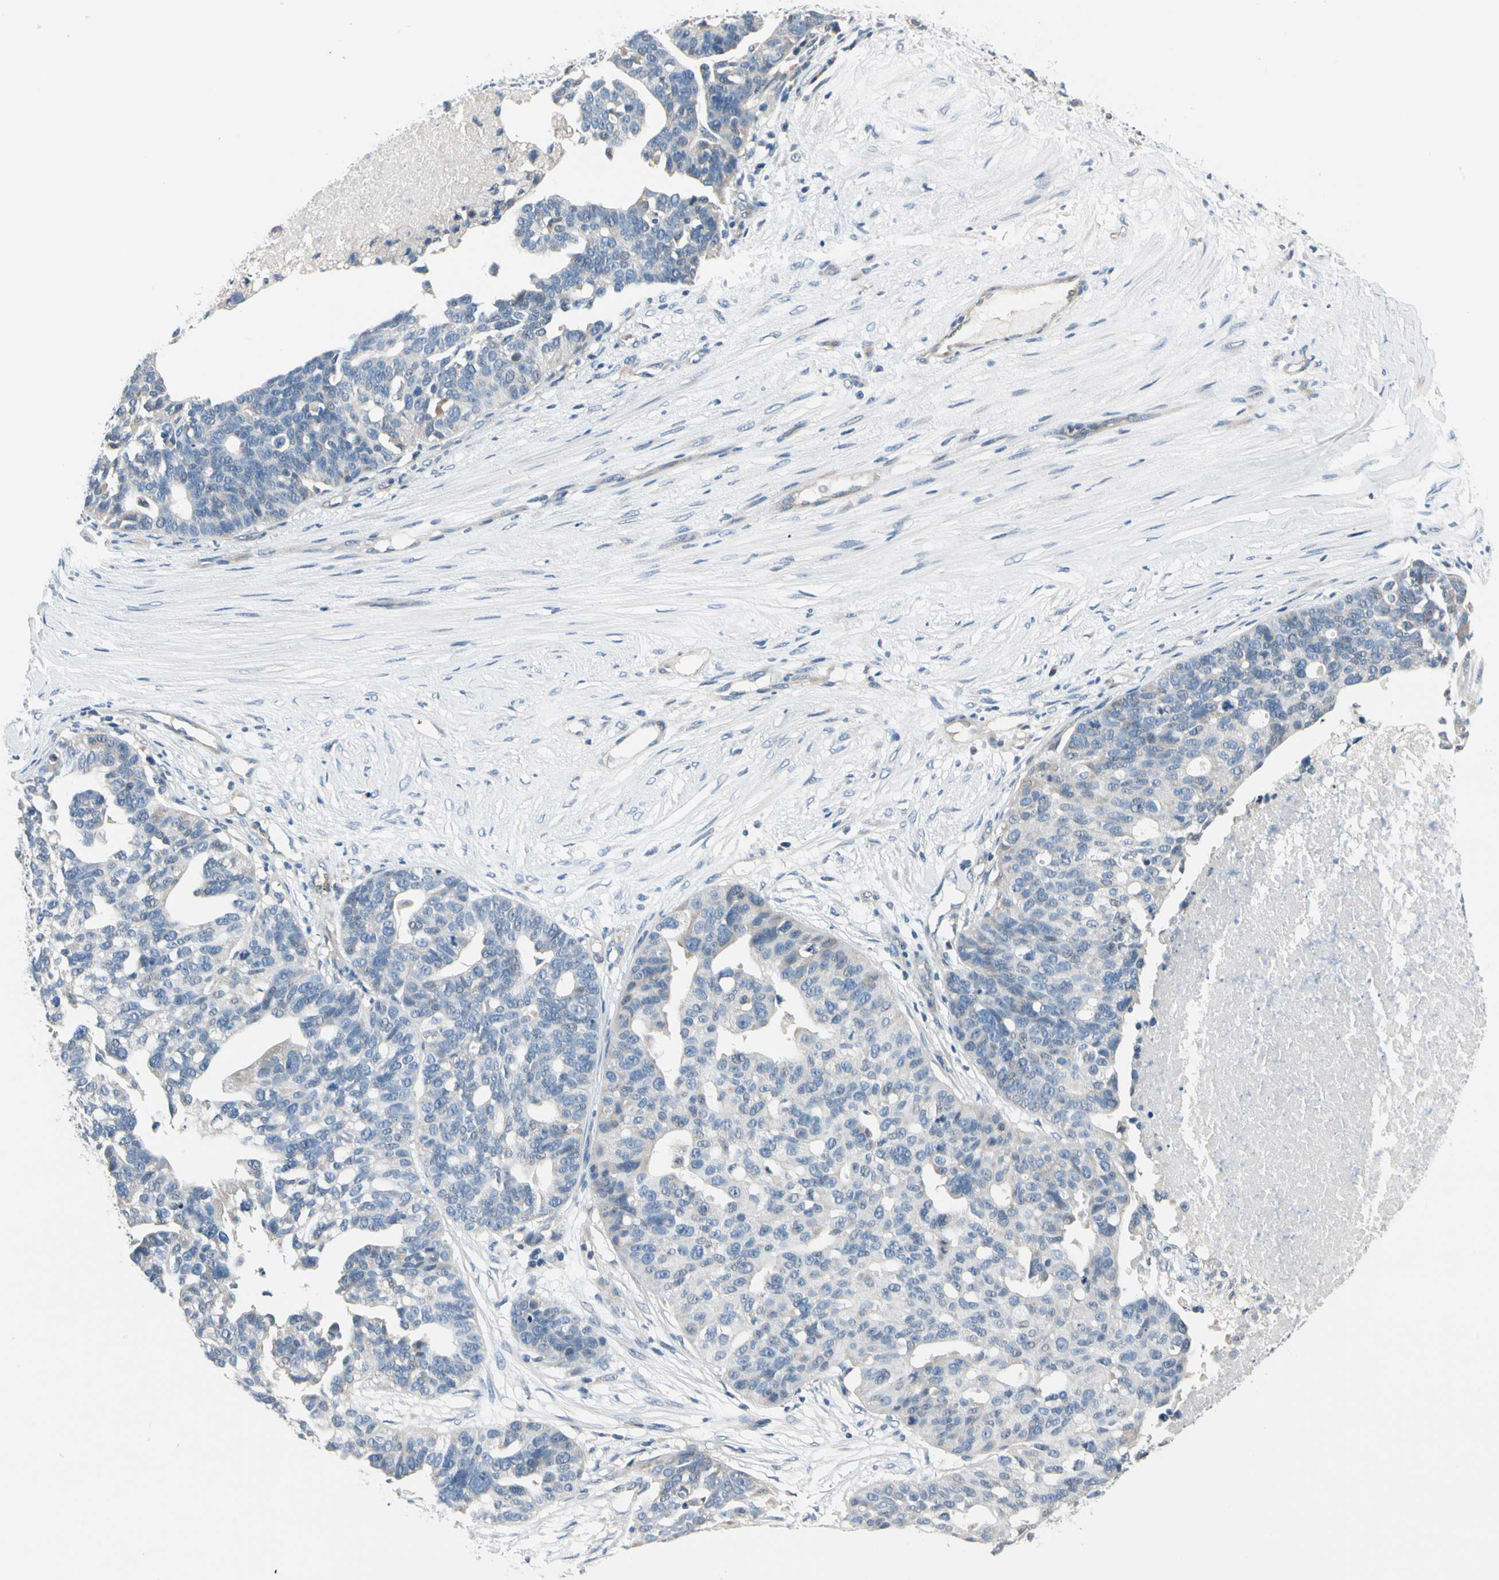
{"staining": {"intensity": "negative", "quantity": "none", "location": "none"}, "tissue": "ovarian cancer", "cell_type": "Tumor cells", "image_type": "cancer", "snomed": [{"axis": "morphology", "description": "Cystadenocarcinoma, serous, NOS"}, {"axis": "topography", "description": "Ovary"}], "caption": "IHC of human ovarian serous cystadenocarcinoma demonstrates no positivity in tumor cells.", "gene": "GPR153", "patient": {"sex": "female", "age": 59}}